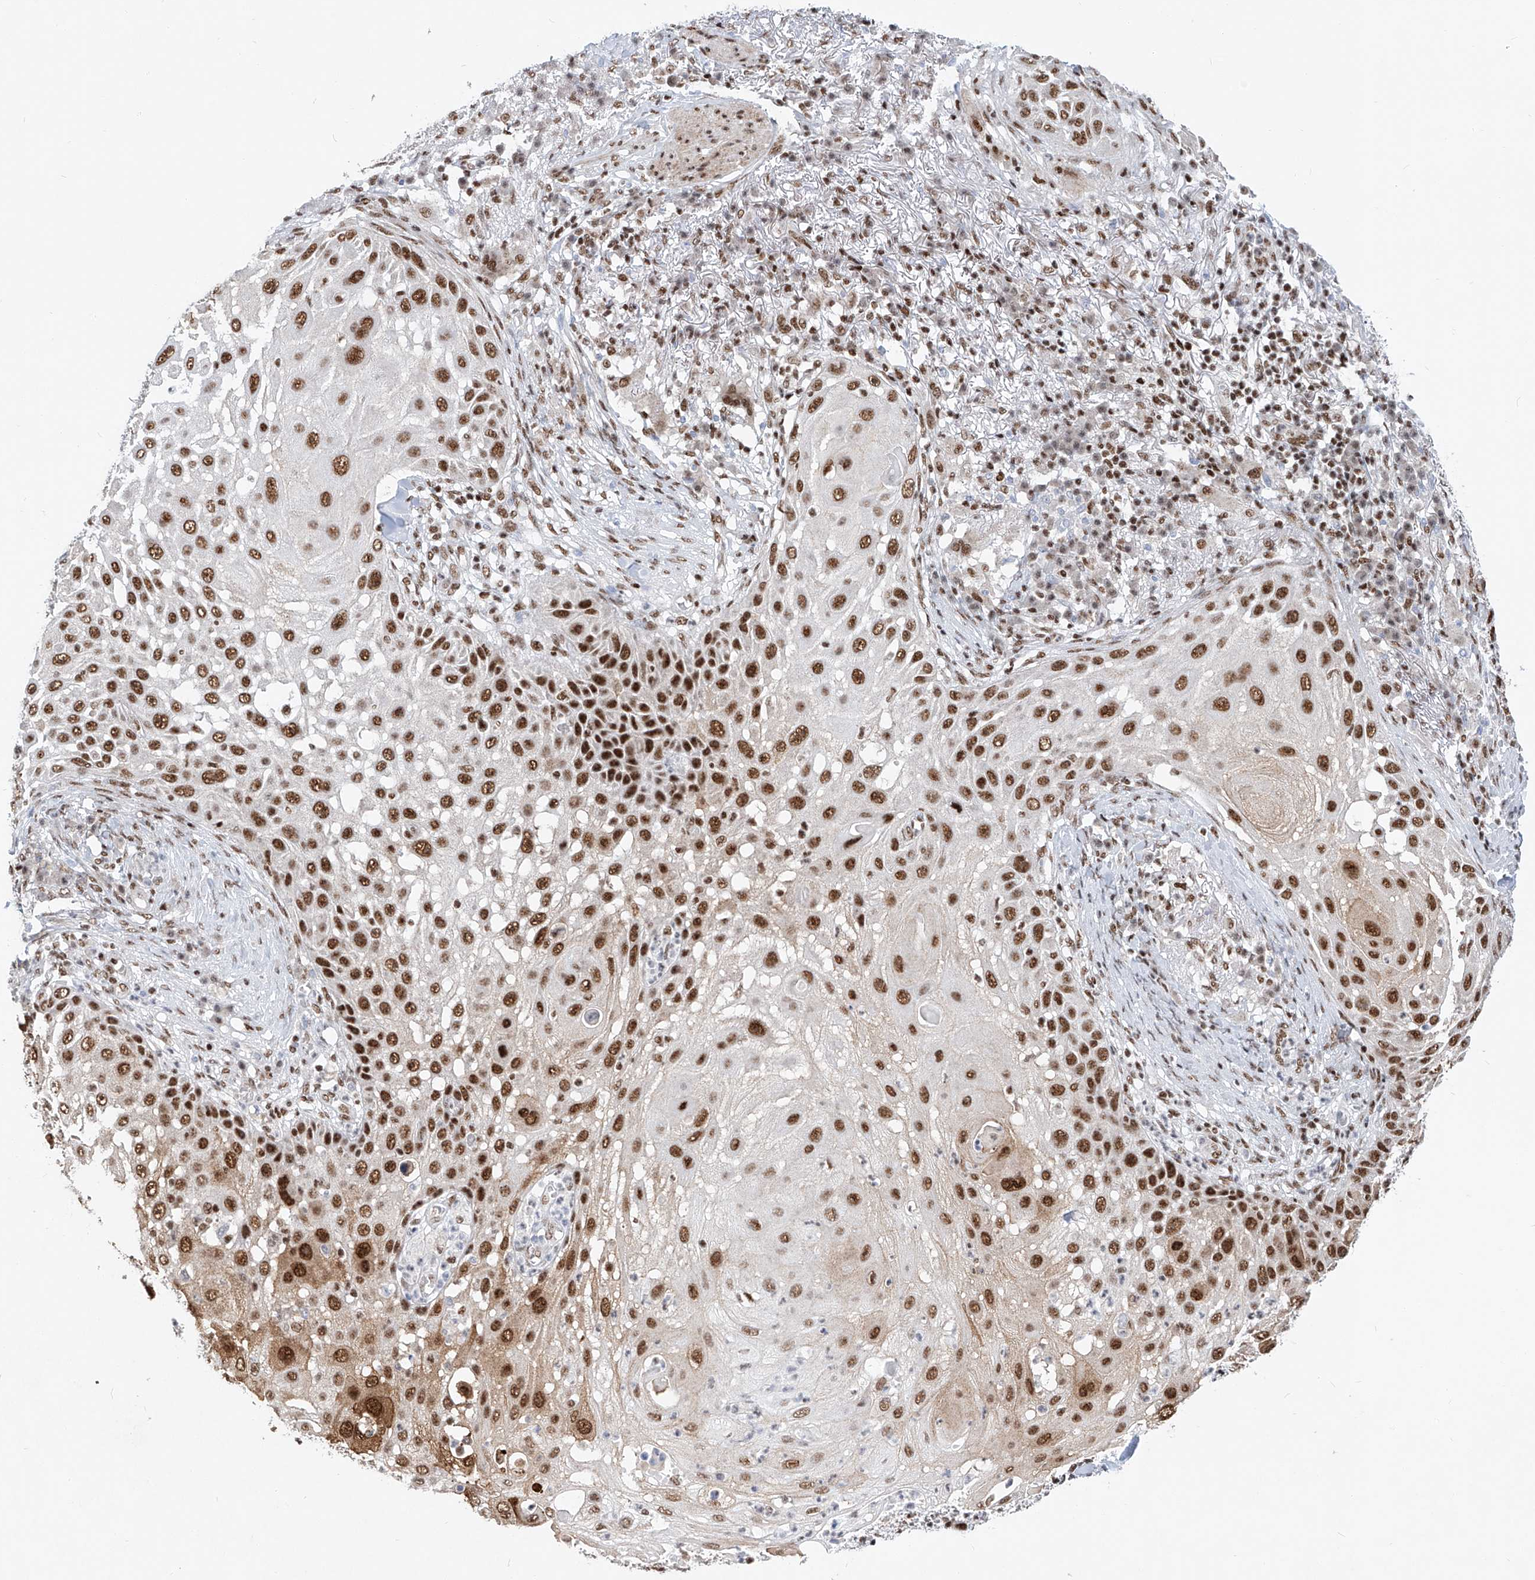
{"staining": {"intensity": "strong", "quantity": ">75%", "location": "nuclear"}, "tissue": "skin cancer", "cell_type": "Tumor cells", "image_type": "cancer", "snomed": [{"axis": "morphology", "description": "Squamous cell carcinoma, NOS"}, {"axis": "topography", "description": "Skin"}], "caption": "IHC (DAB (3,3'-diaminobenzidine)) staining of skin squamous cell carcinoma displays strong nuclear protein expression in approximately >75% of tumor cells.", "gene": "TAF4", "patient": {"sex": "female", "age": 44}}